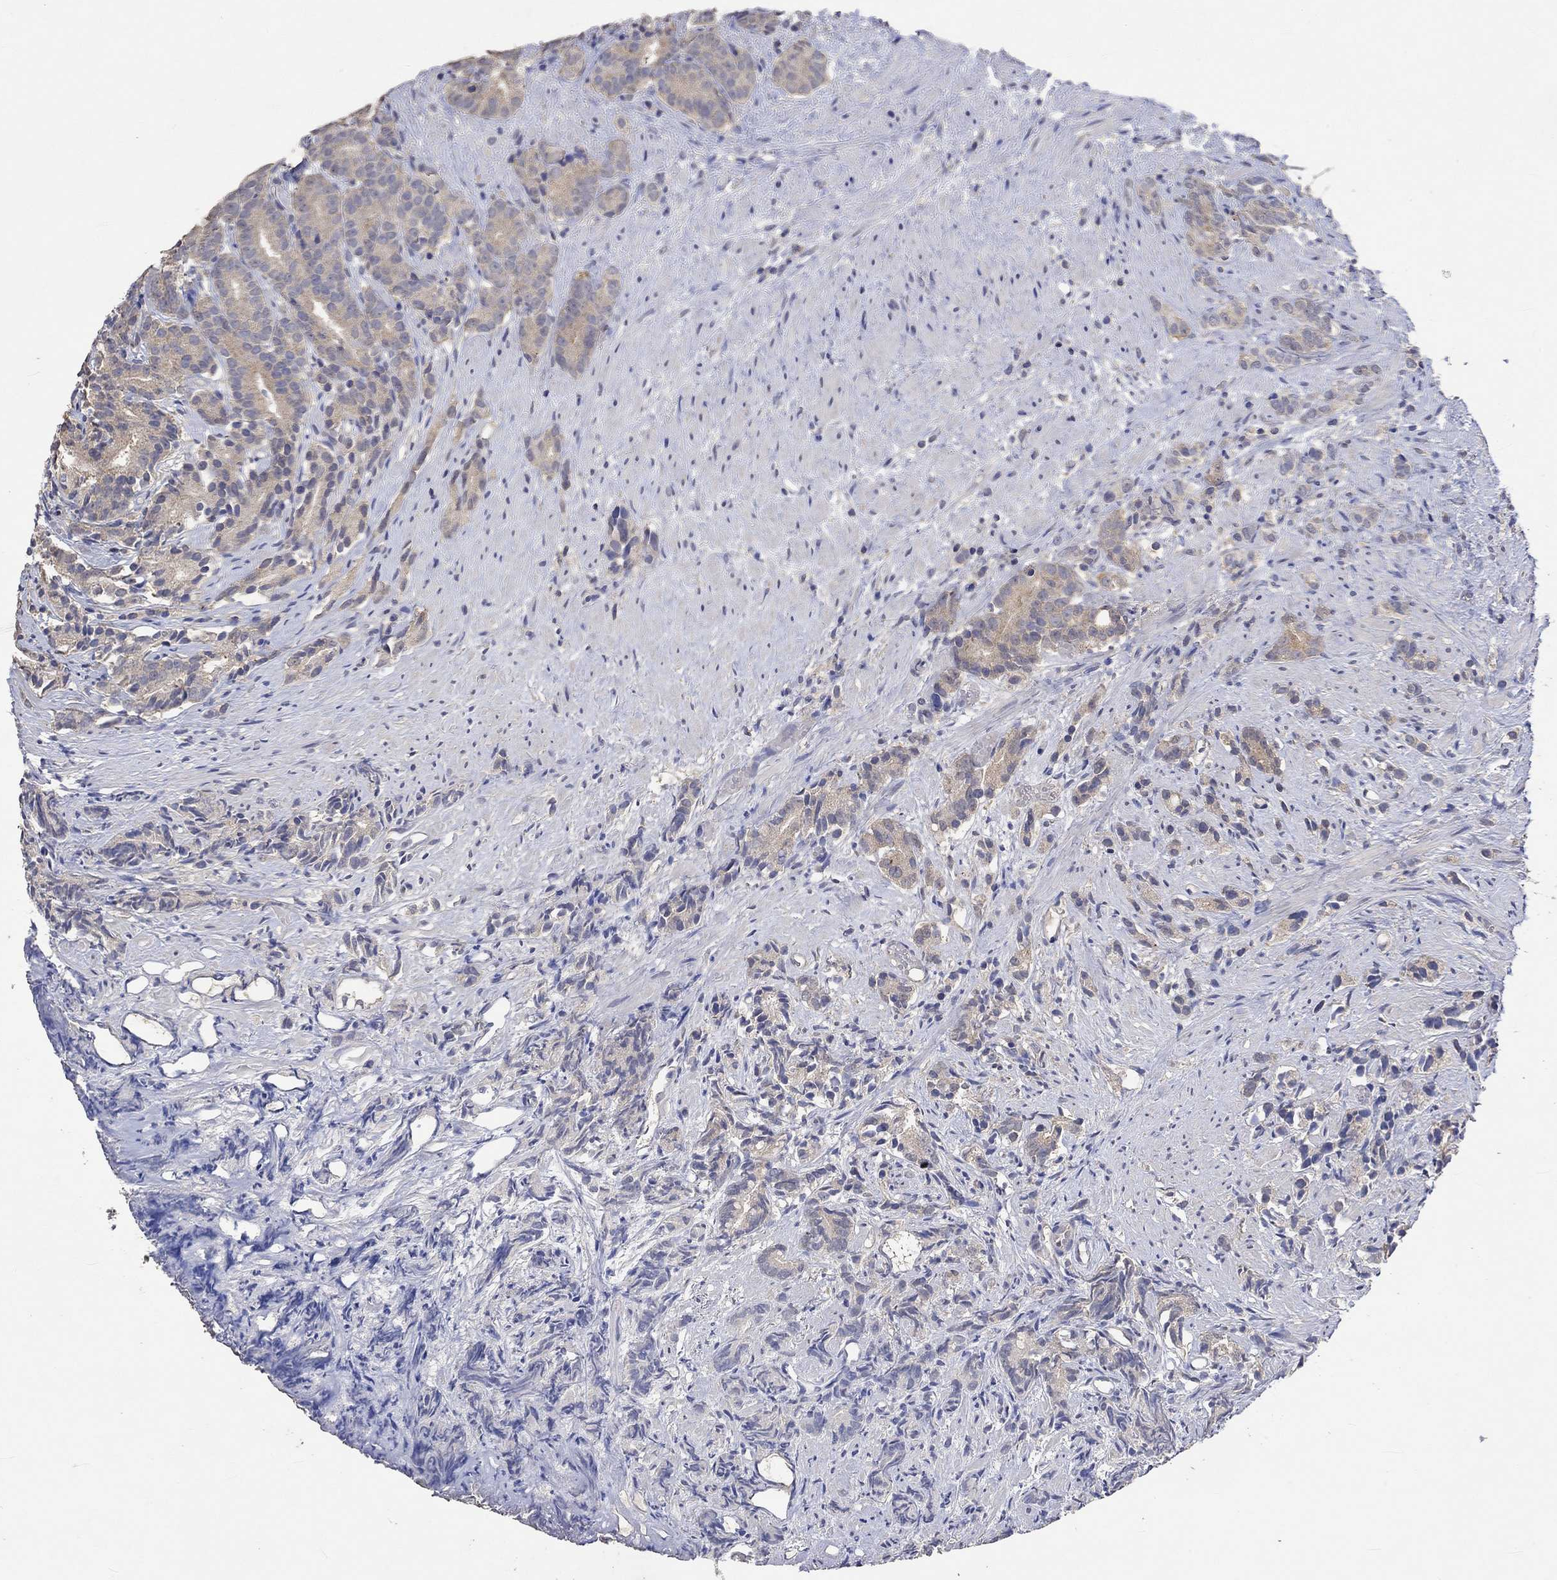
{"staining": {"intensity": "weak", "quantity": ">75%", "location": "cytoplasmic/membranous"}, "tissue": "prostate cancer", "cell_type": "Tumor cells", "image_type": "cancer", "snomed": [{"axis": "morphology", "description": "Adenocarcinoma, High grade"}, {"axis": "topography", "description": "Prostate"}], "caption": "Approximately >75% of tumor cells in prostate adenocarcinoma (high-grade) show weak cytoplasmic/membranous protein staining as visualized by brown immunohistochemical staining.", "gene": "PTPN20", "patient": {"sex": "male", "age": 90}}